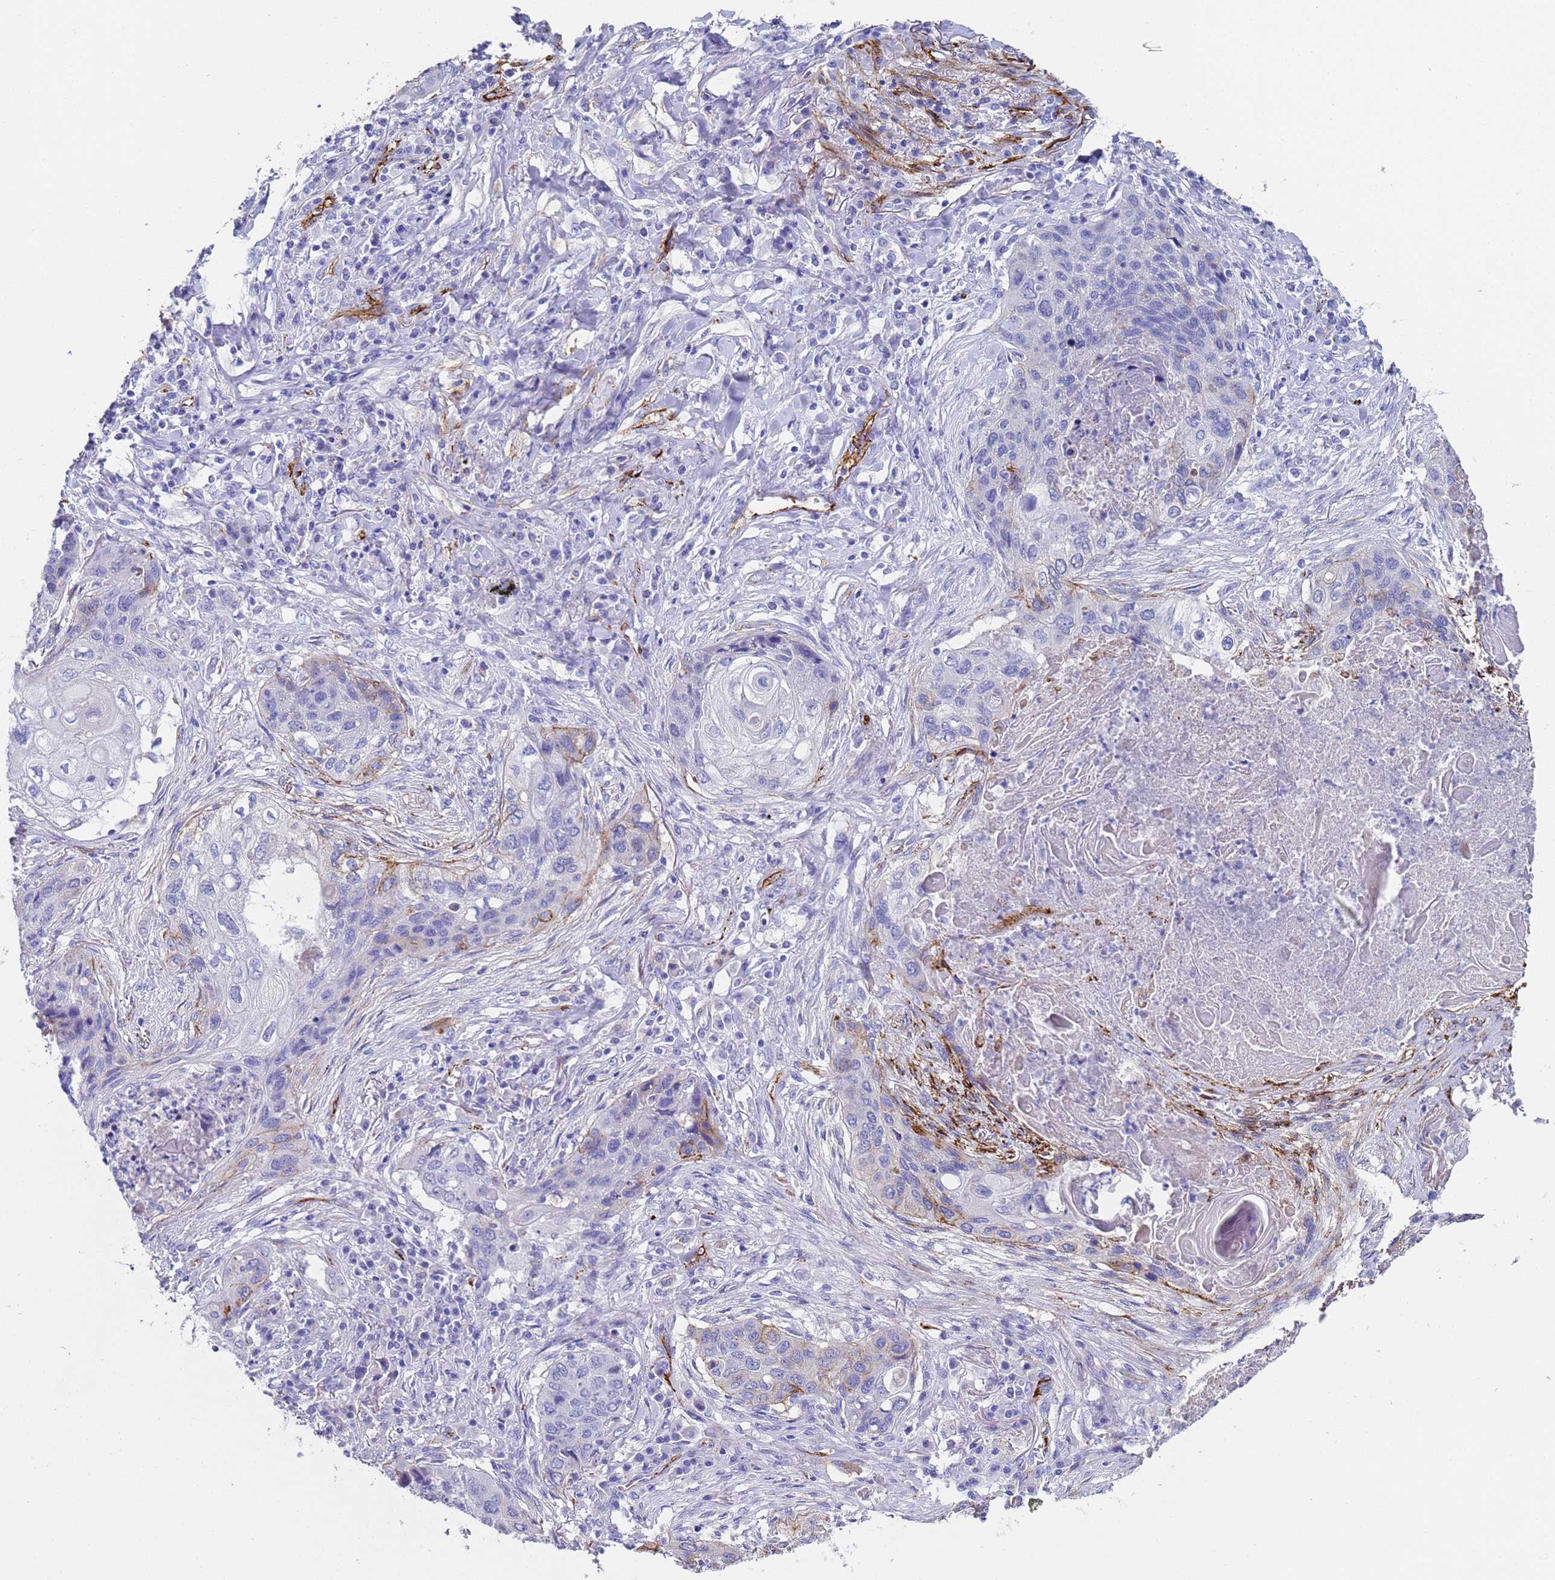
{"staining": {"intensity": "negative", "quantity": "none", "location": "none"}, "tissue": "lung cancer", "cell_type": "Tumor cells", "image_type": "cancer", "snomed": [{"axis": "morphology", "description": "Squamous cell carcinoma, NOS"}, {"axis": "topography", "description": "Lung"}], "caption": "Micrograph shows no significant protein staining in tumor cells of lung cancer.", "gene": "ADIPOQ", "patient": {"sex": "female", "age": 63}}